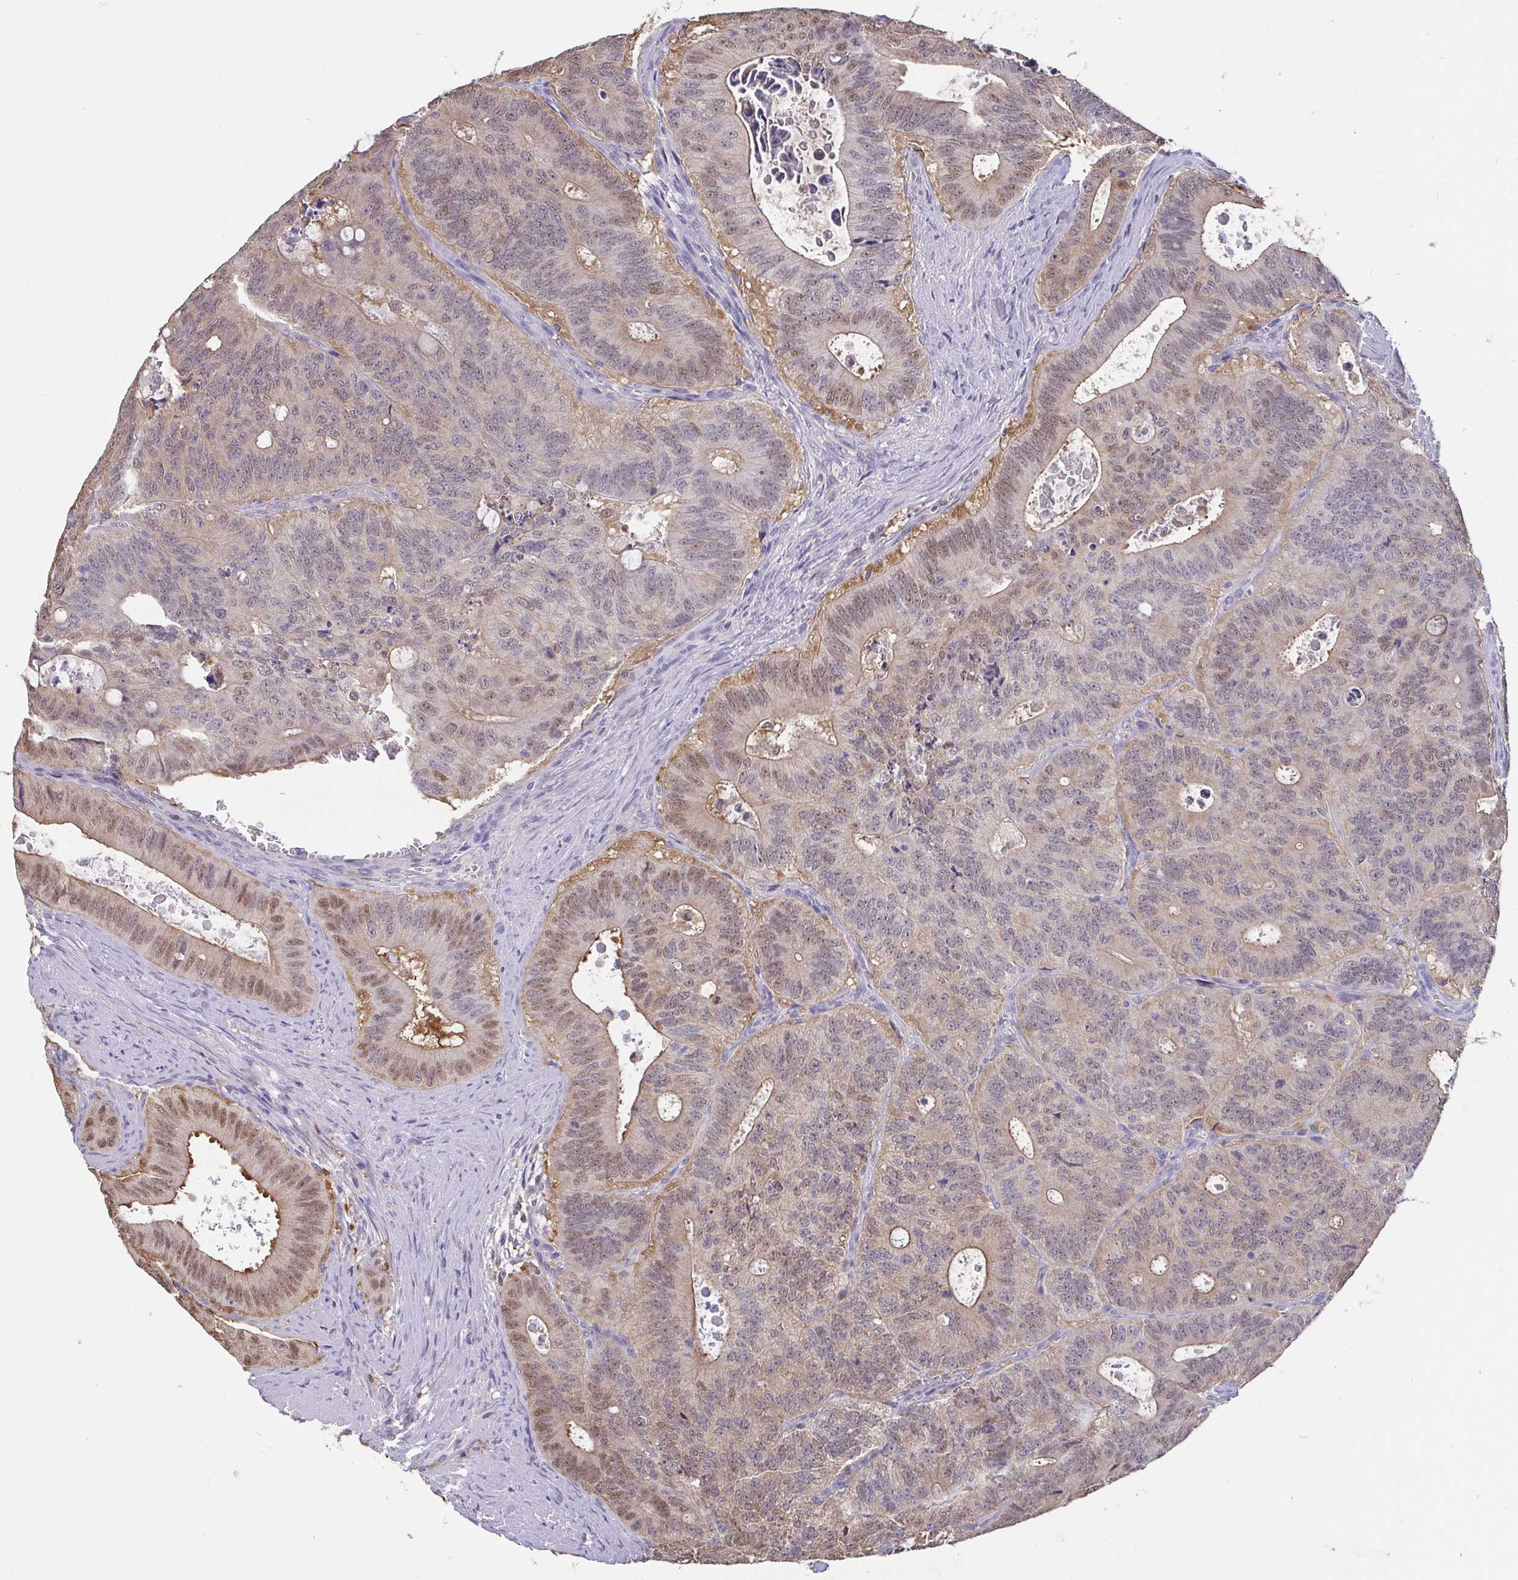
{"staining": {"intensity": "weak", "quantity": "25%-75%", "location": "cytoplasmic/membranous,nuclear"}, "tissue": "colorectal cancer", "cell_type": "Tumor cells", "image_type": "cancer", "snomed": [{"axis": "morphology", "description": "Adenocarcinoma, NOS"}, {"axis": "topography", "description": "Colon"}], "caption": "The immunohistochemical stain shows weak cytoplasmic/membranous and nuclear staining in tumor cells of colorectal cancer (adenocarcinoma) tissue.", "gene": "IDH1", "patient": {"sex": "male", "age": 62}}